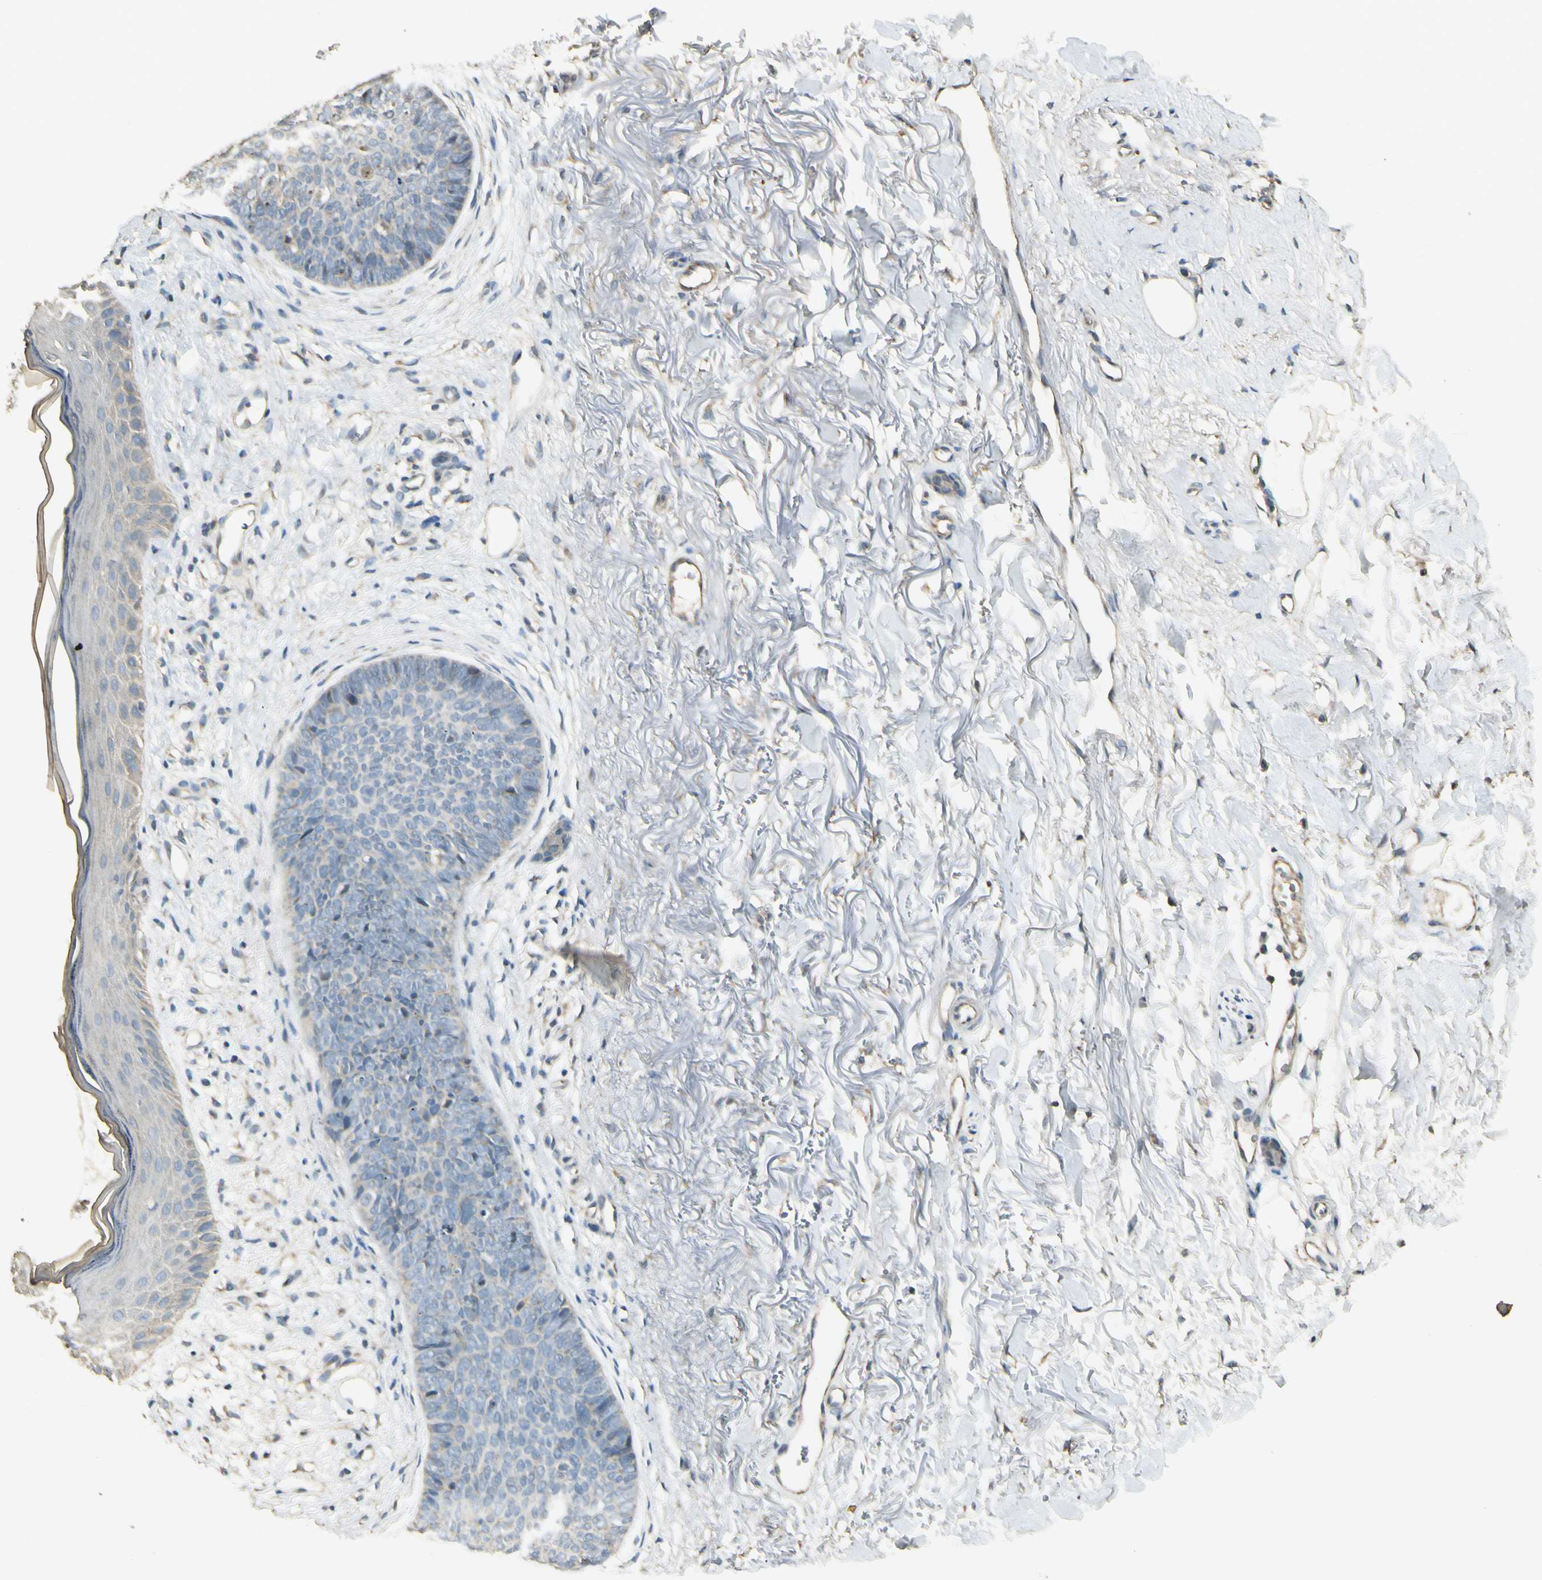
{"staining": {"intensity": "negative", "quantity": "none", "location": "none"}, "tissue": "skin cancer", "cell_type": "Tumor cells", "image_type": "cancer", "snomed": [{"axis": "morphology", "description": "Basal cell carcinoma"}, {"axis": "topography", "description": "Skin"}], "caption": "High magnification brightfield microscopy of basal cell carcinoma (skin) stained with DAB (brown) and counterstained with hematoxylin (blue): tumor cells show no significant expression. (Brightfield microscopy of DAB immunohistochemistry at high magnification).", "gene": "UXS1", "patient": {"sex": "female", "age": 70}}